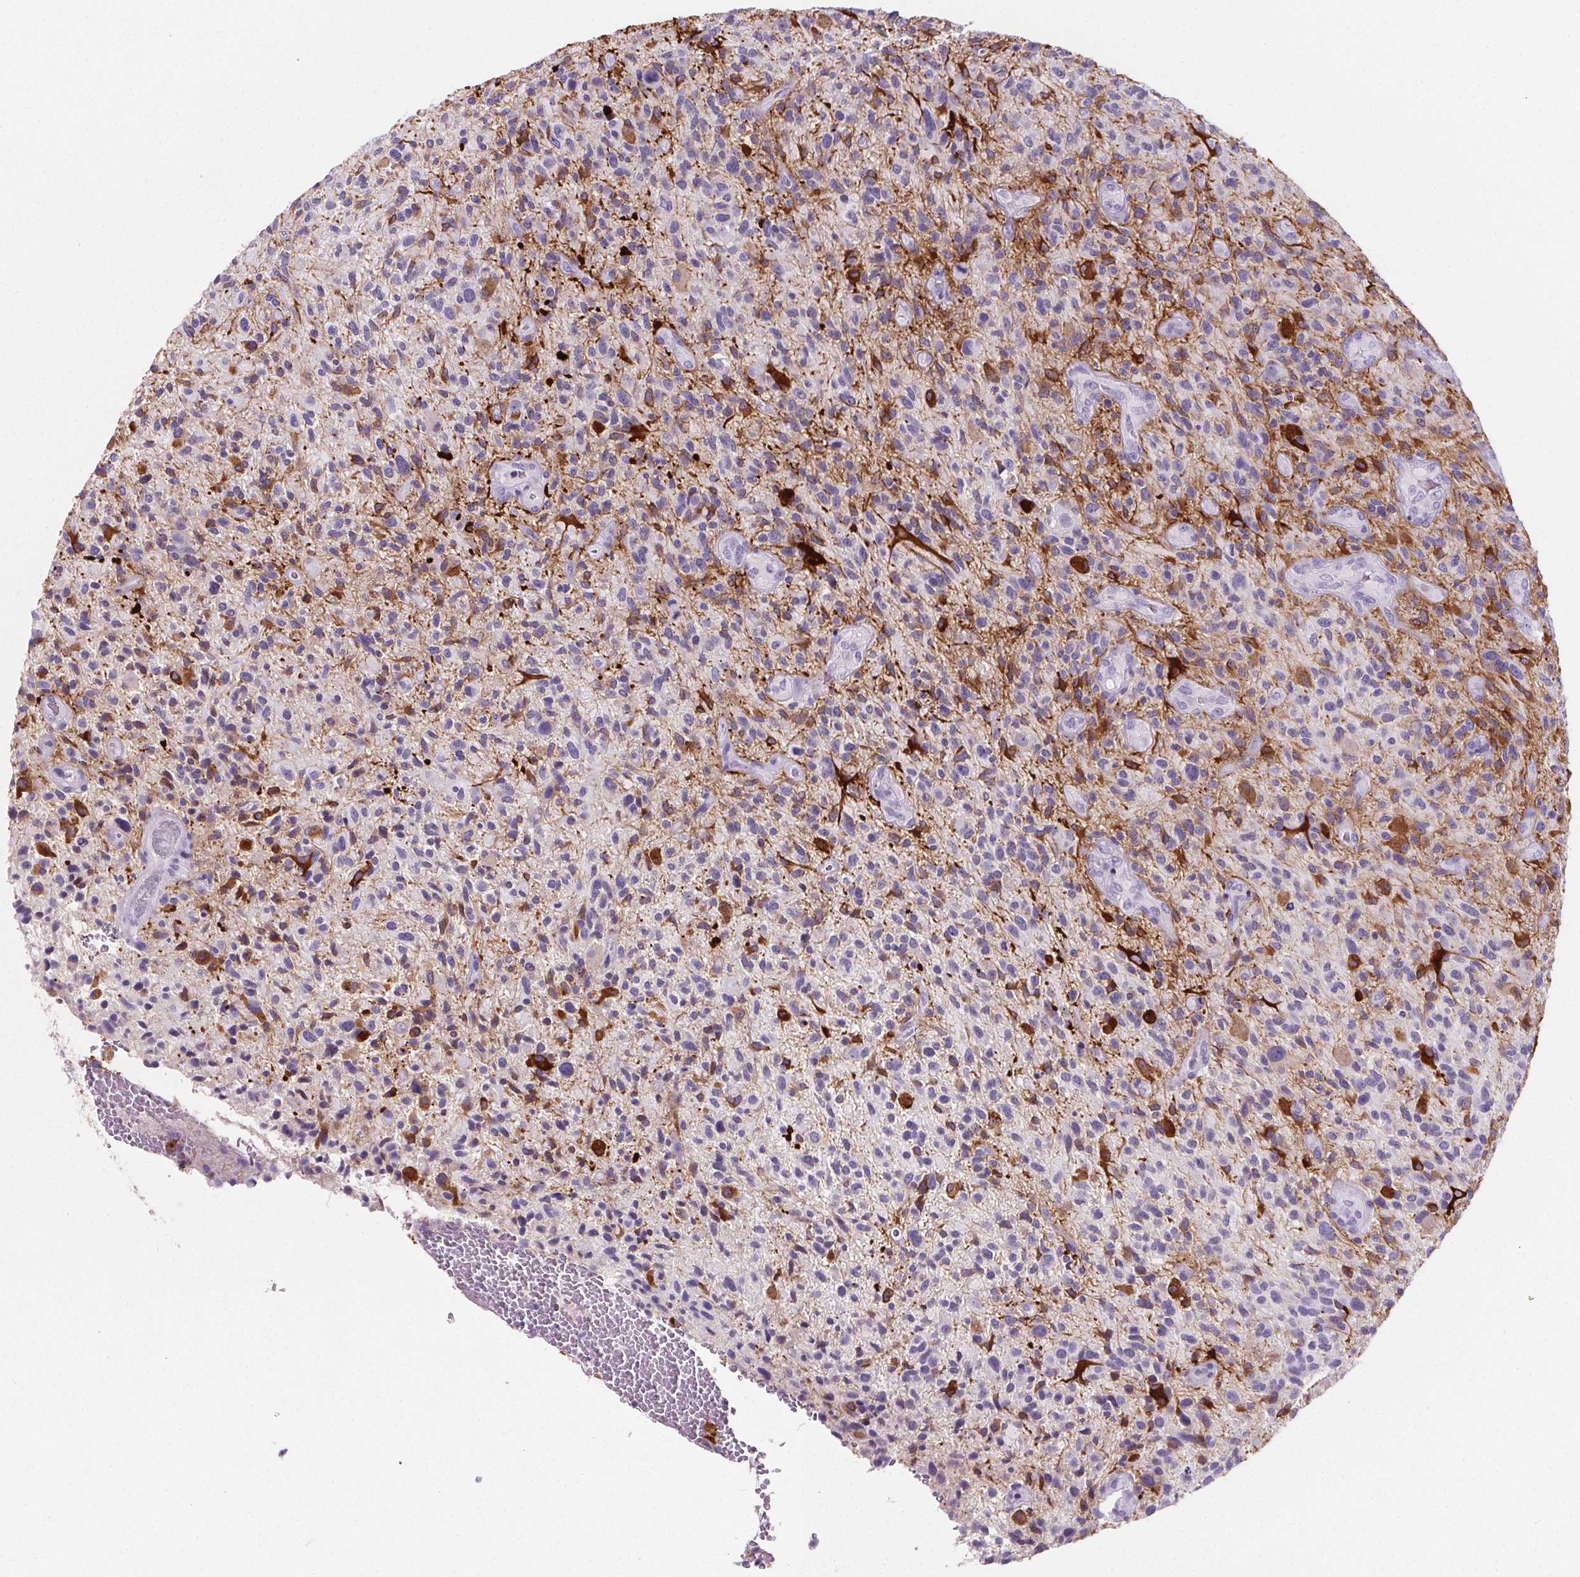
{"staining": {"intensity": "negative", "quantity": "none", "location": "none"}, "tissue": "glioma", "cell_type": "Tumor cells", "image_type": "cancer", "snomed": [{"axis": "morphology", "description": "Glioma, malignant, High grade"}, {"axis": "topography", "description": "Brain"}], "caption": "Tumor cells are negative for protein expression in human high-grade glioma (malignant). The staining was performed using DAB (3,3'-diaminobenzidine) to visualize the protein expression in brown, while the nuclei were stained in blue with hematoxylin (Magnification: 20x).", "gene": "ADRB1", "patient": {"sex": "male", "age": 47}}